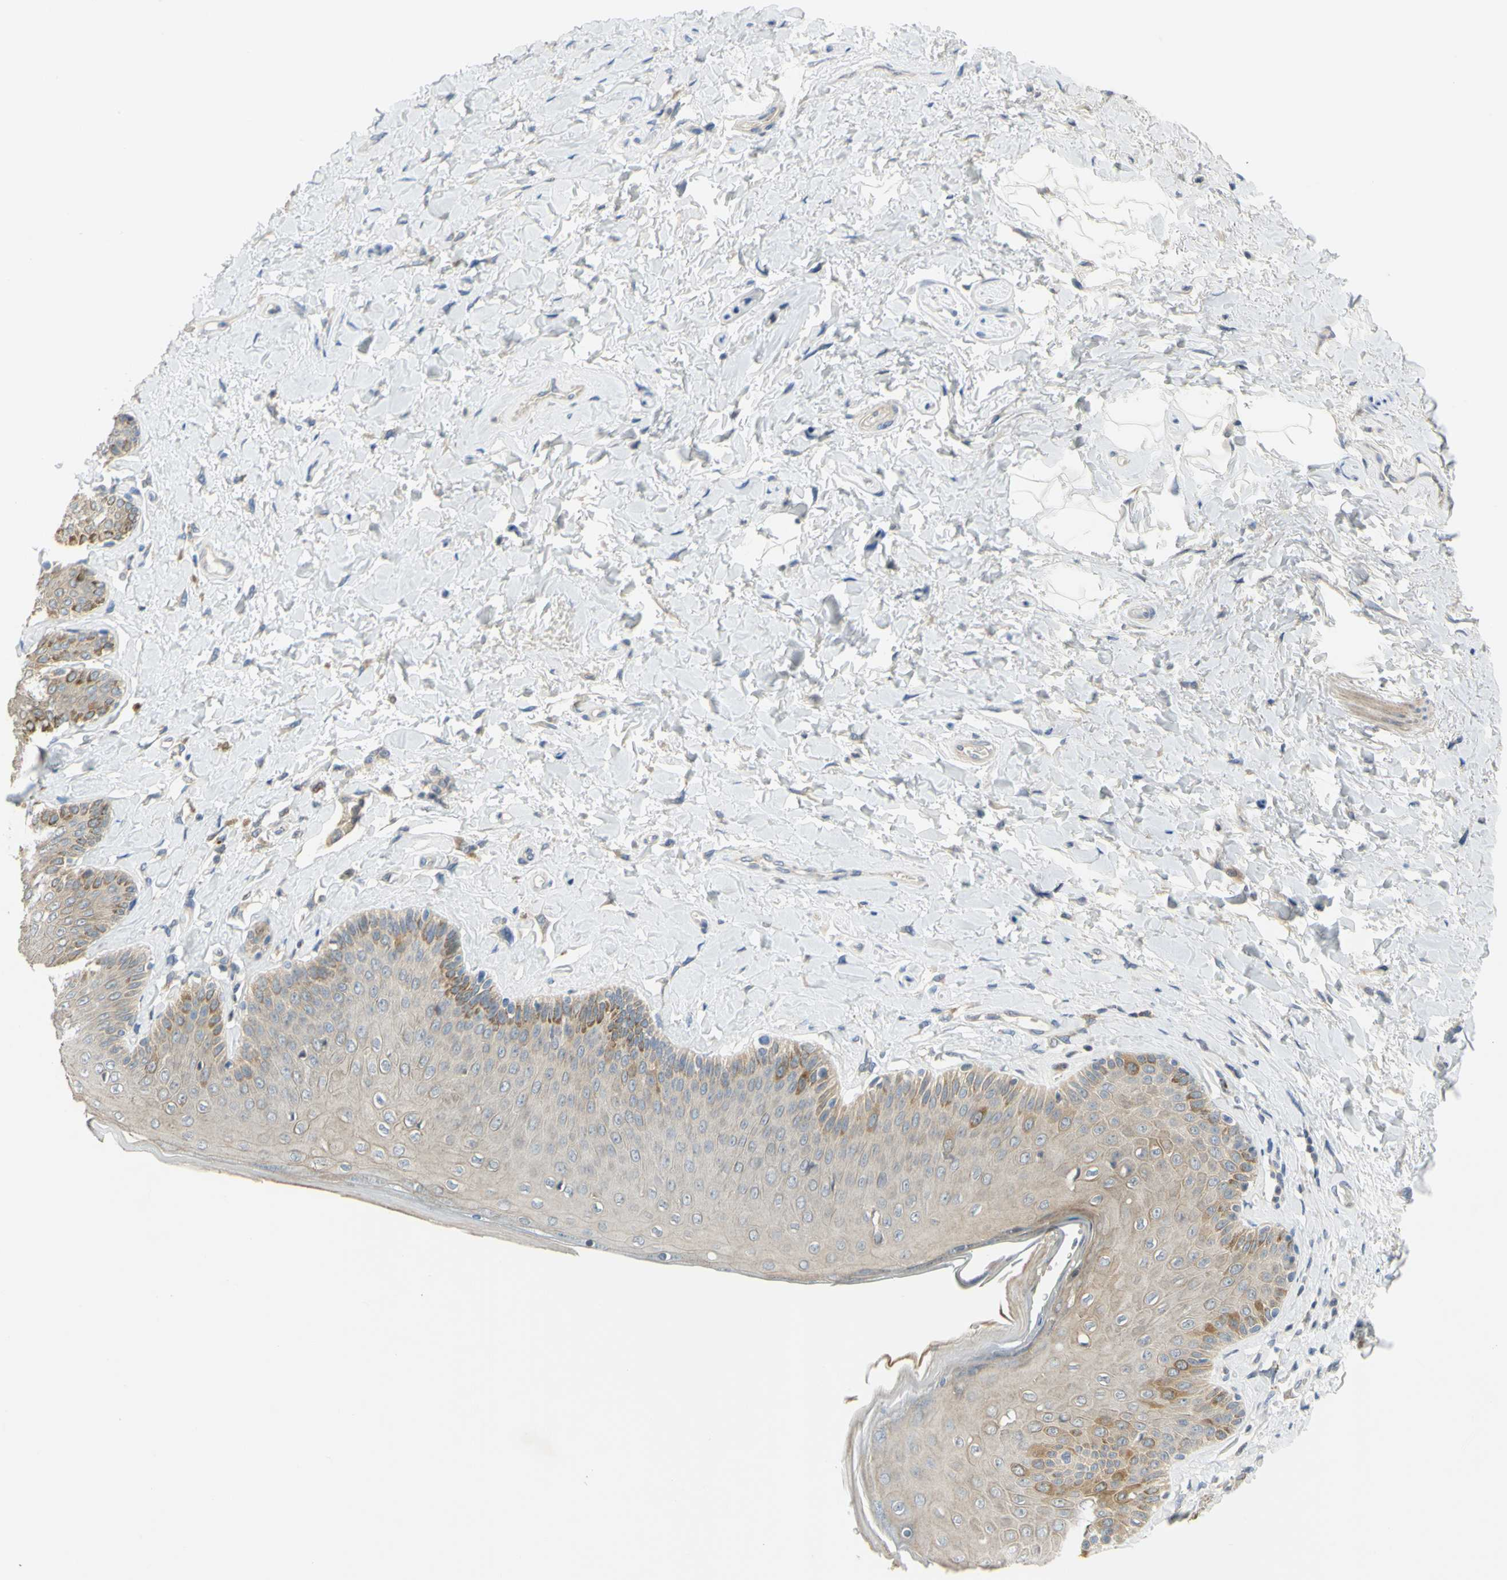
{"staining": {"intensity": "weak", "quantity": ">75%", "location": "cytoplasmic/membranous"}, "tissue": "skin", "cell_type": "Epidermal cells", "image_type": "normal", "snomed": [{"axis": "morphology", "description": "Normal tissue, NOS"}, {"axis": "topography", "description": "Anal"}], "caption": "The micrograph demonstrates a brown stain indicating the presence of a protein in the cytoplasmic/membranous of epidermal cells in skin.", "gene": "CCNB2", "patient": {"sex": "male", "age": 69}}